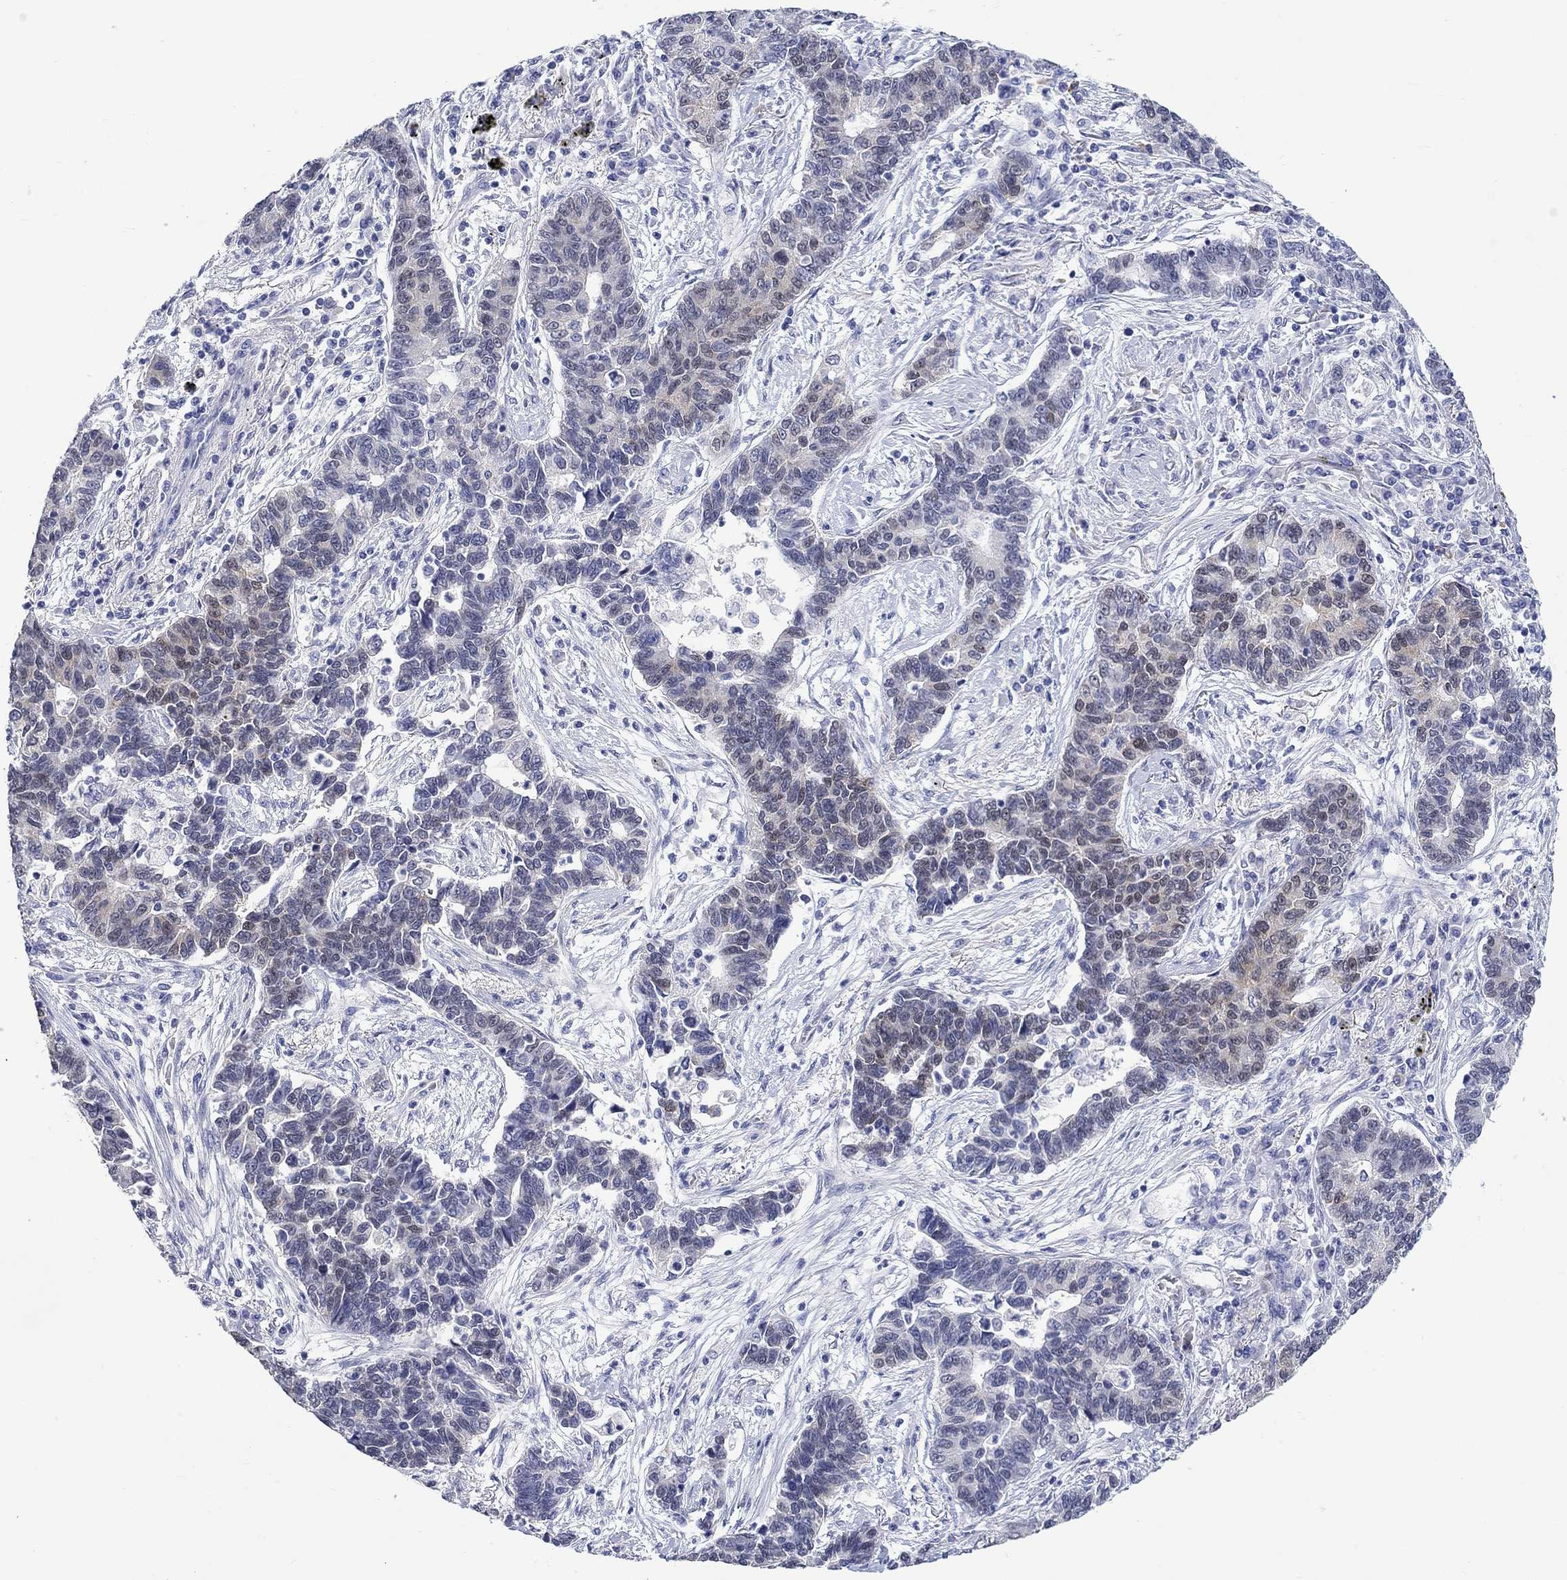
{"staining": {"intensity": "weak", "quantity": "<25%", "location": "cytoplasmic/membranous,nuclear"}, "tissue": "lung cancer", "cell_type": "Tumor cells", "image_type": "cancer", "snomed": [{"axis": "morphology", "description": "Adenocarcinoma, NOS"}, {"axis": "topography", "description": "Lung"}], "caption": "The immunohistochemistry image has no significant staining in tumor cells of lung adenocarcinoma tissue.", "gene": "MSI1", "patient": {"sex": "female", "age": 57}}